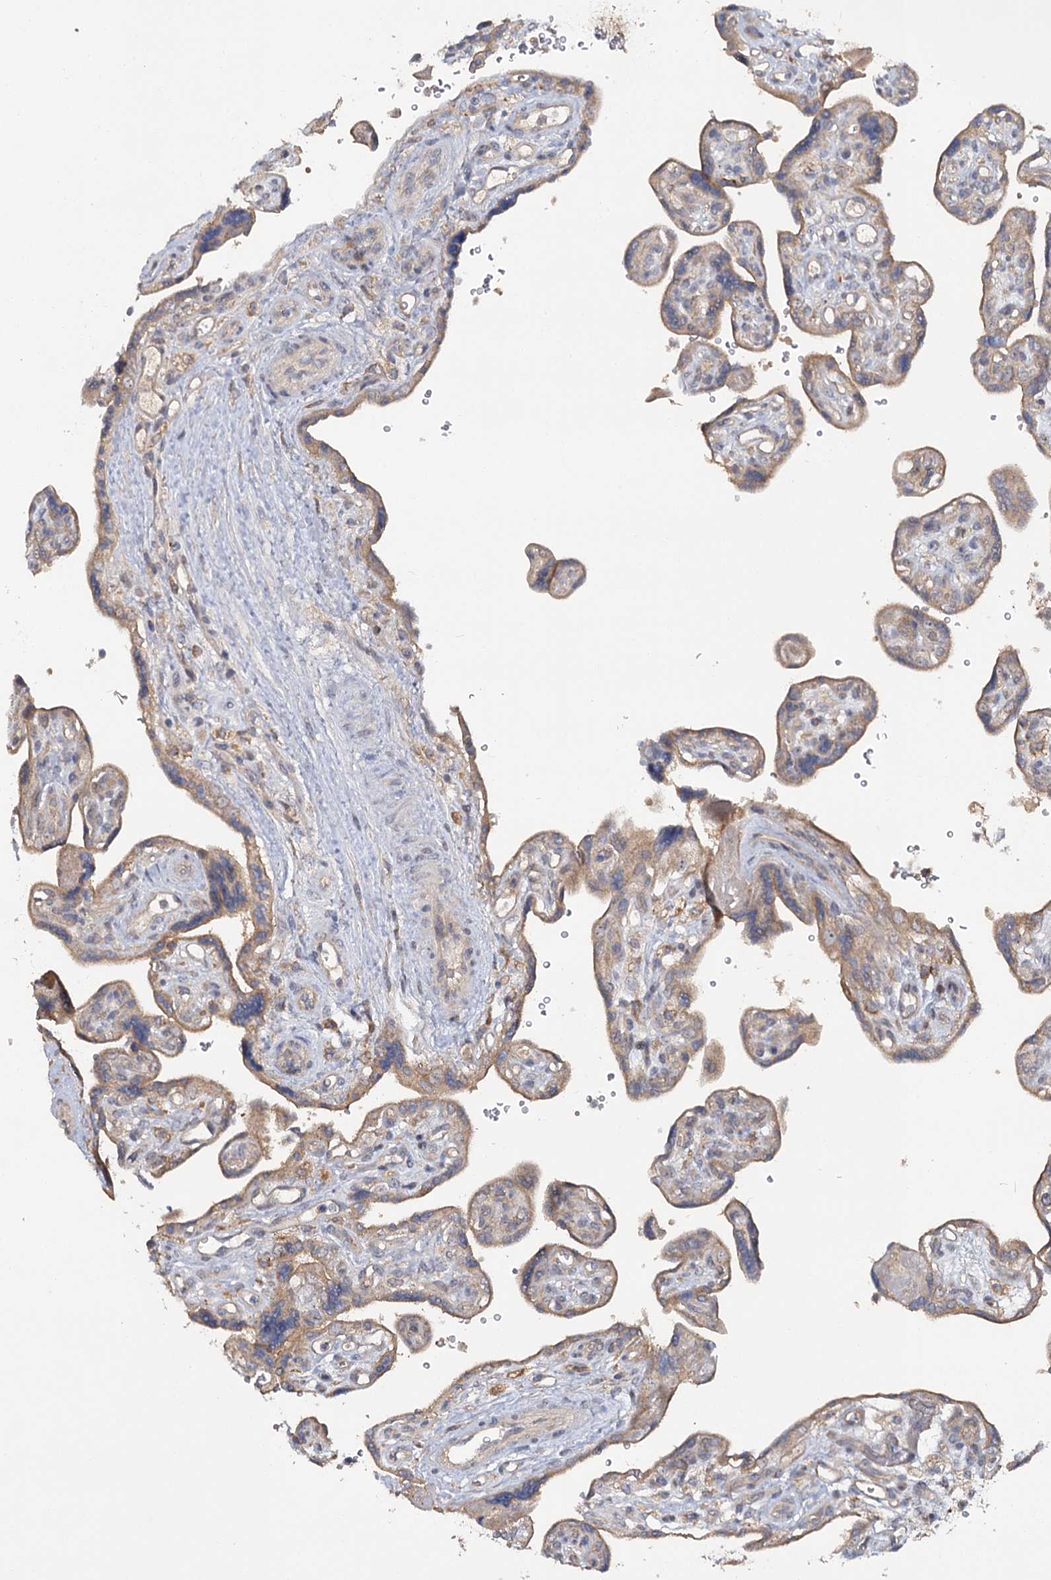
{"staining": {"intensity": "moderate", "quantity": "25%-75%", "location": "cytoplasmic/membranous"}, "tissue": "placenta", "cell_type": "Trophoblastic cells", "image_type": "normal", "snomed": [{"axis": "morphology", "description": "Normal tissue, NOS"}, {"axis": "topography", "description": "Placenta"}], "caption": "Protein expression analysis of unremarkable placenta demonstrates moderate cytoplasmic/membranous expression in approximately 25%-75% of trophoblastic cells.", "gene": "ANGPTL5", "patient": {"sex": "female", "age": 39}}